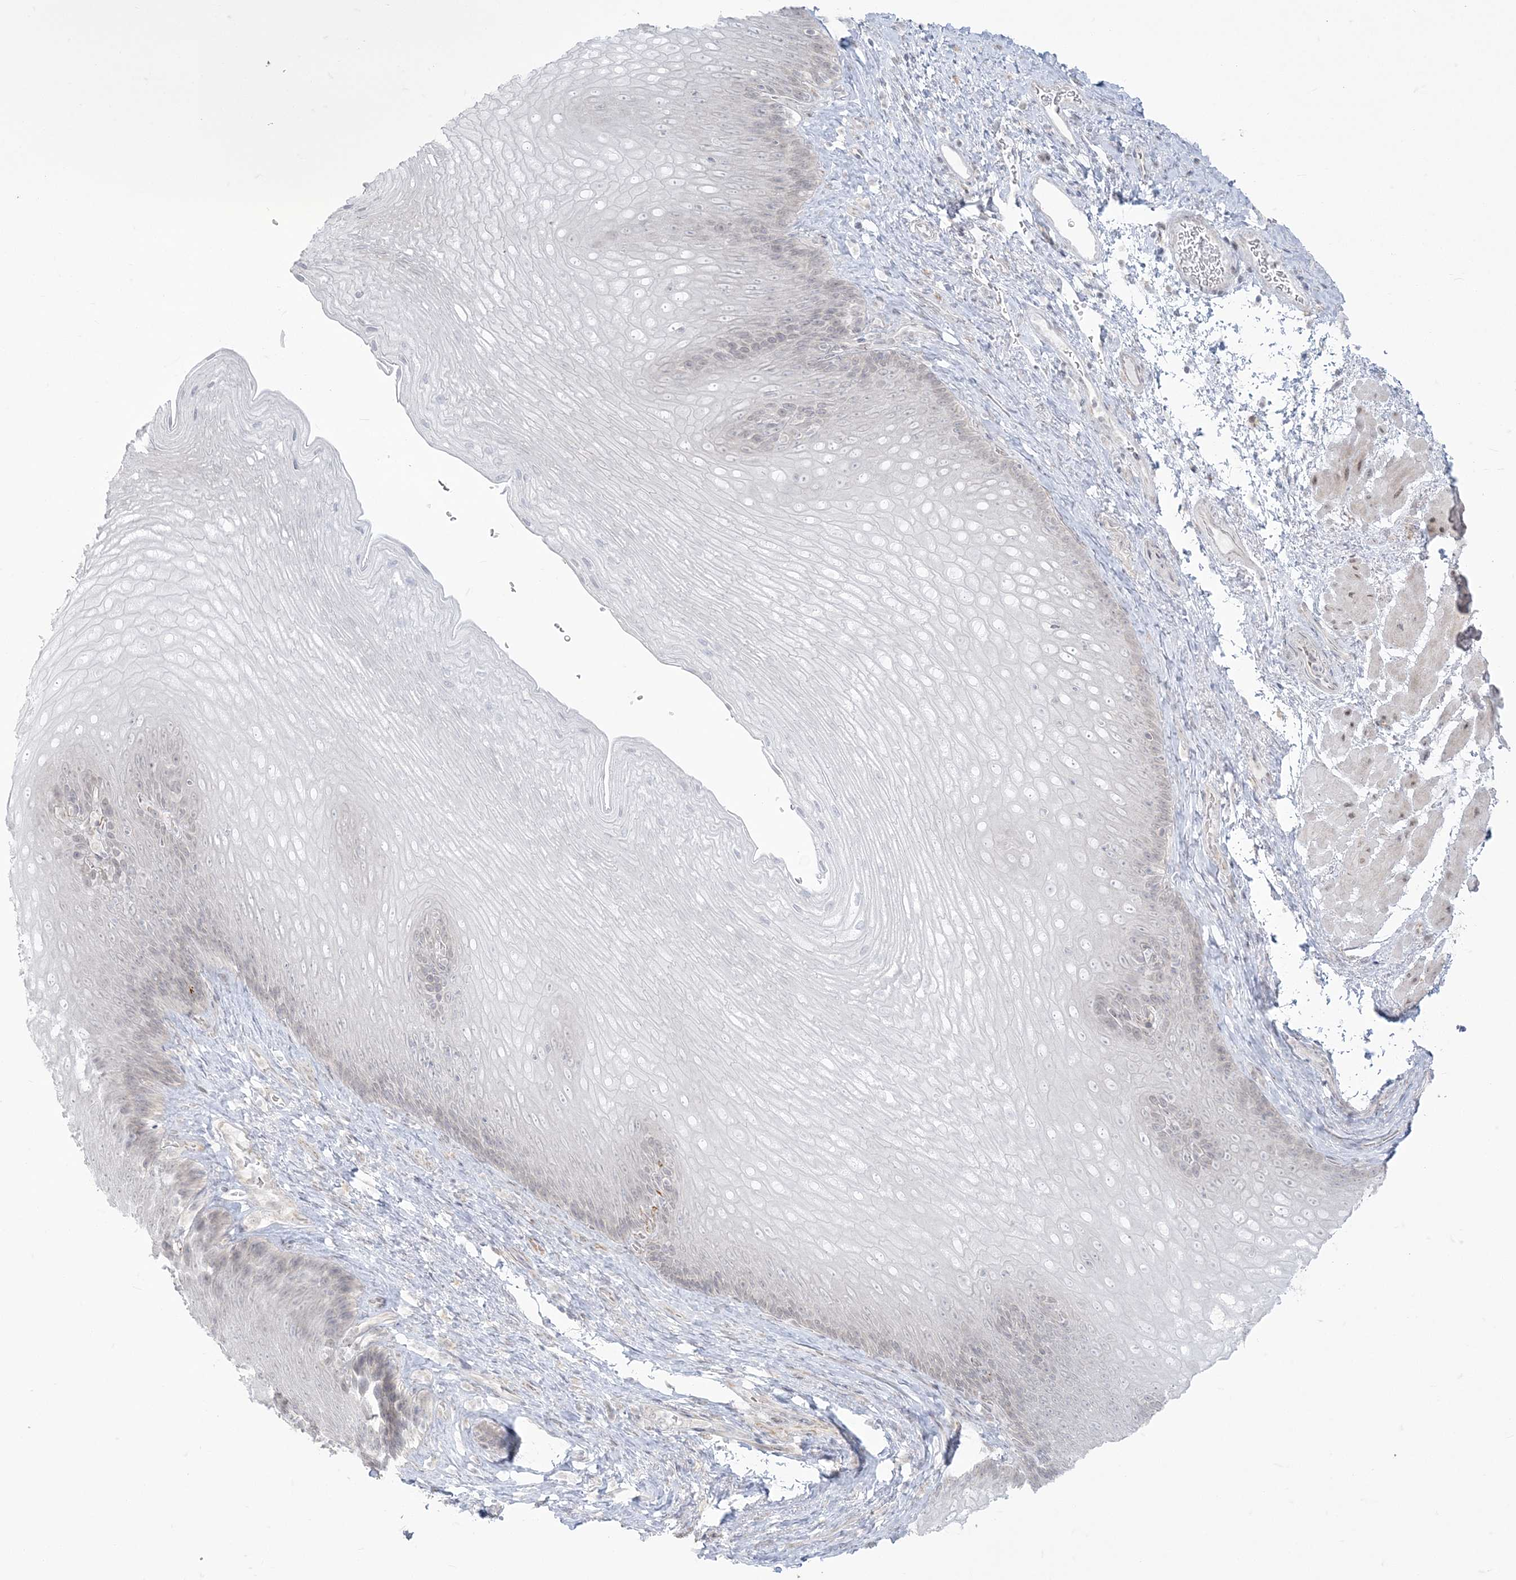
{"staining": {"intensity": "negative", "quantity": "none", "location": "none"}, "tissue": "esophagus", "cell_type": "Squamous epithelial cells", "image_type": "normal", "snomed": [{"axis": "morphology", "description": "Normal tissue, NOS"}, {"axis": "topography", "description": "Esophagus"}], "caption": "There is no significant staining in squamous epithelial cells of esophagus. (Brightfield microscopy of DAB (3,3'-diaminobenzidine) immunohistochemistry at high magnification).", "gene": "ZC3H6", "patient": {"sex": "female", "age": 66}}